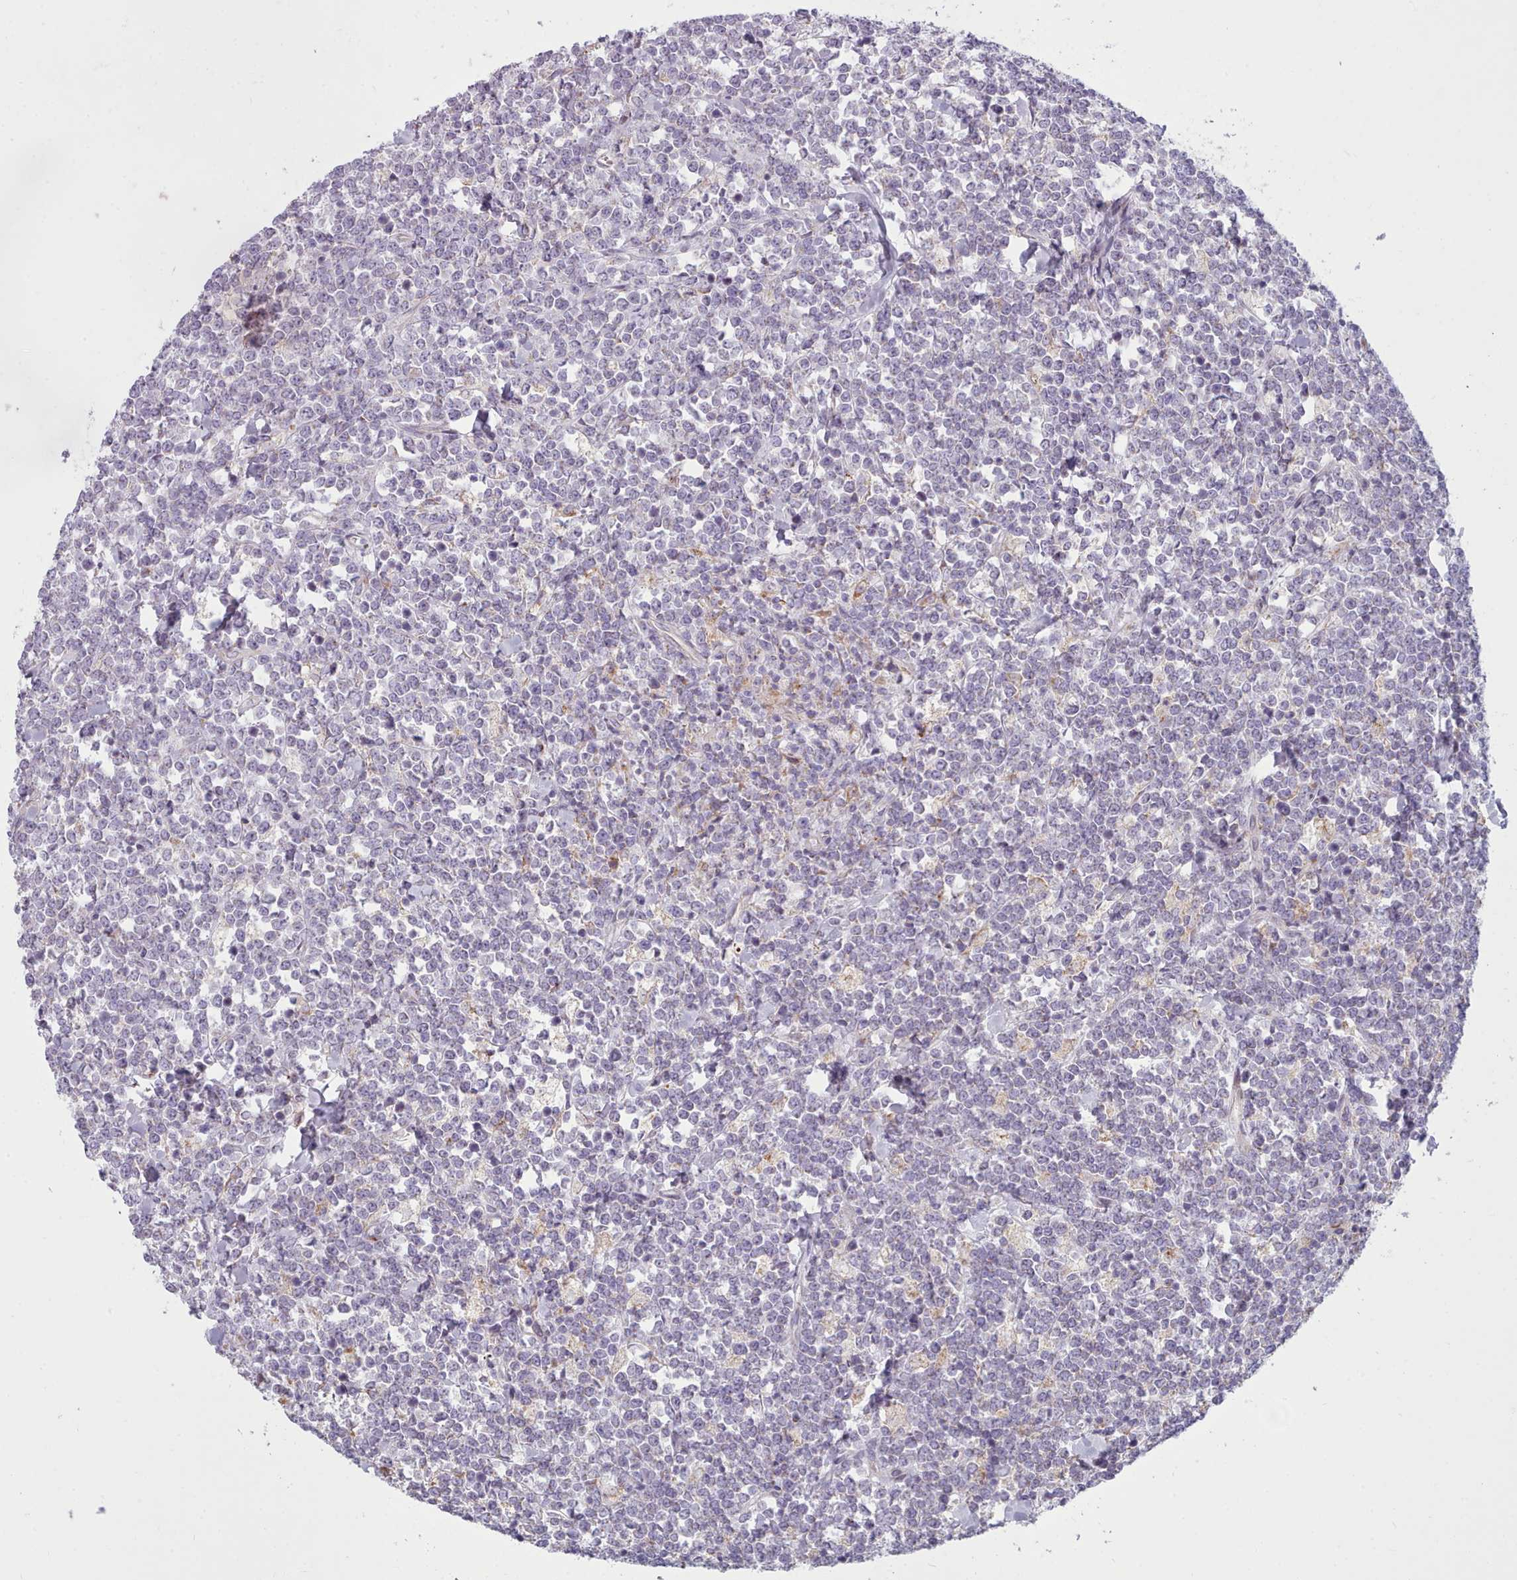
{"staining": {"intensity": "negative", "quantity": "none", "location": "none"}, "tissue": "lymphoma", "cell_type": "Tumor cells", "image_type": "cancer", "snomed": [{"axis": "morphology", "description": "Malignant lymphoma, non-Hodgkin's type, High grade"}, {"axis": "topography", "description": "Small intestine"}, {"axis": "topography", "description": "Colon"}], "caption": "Tumor cells are negative for protein expression in human lymphoma. The staining was performed using DAB to visualize the protein expression in brown, while the nuclei were stained in blue with hematoxylin (Magnification: 20x).", "gene": "SLC52A3", "patient": {"sex": "male", "age": 8}}